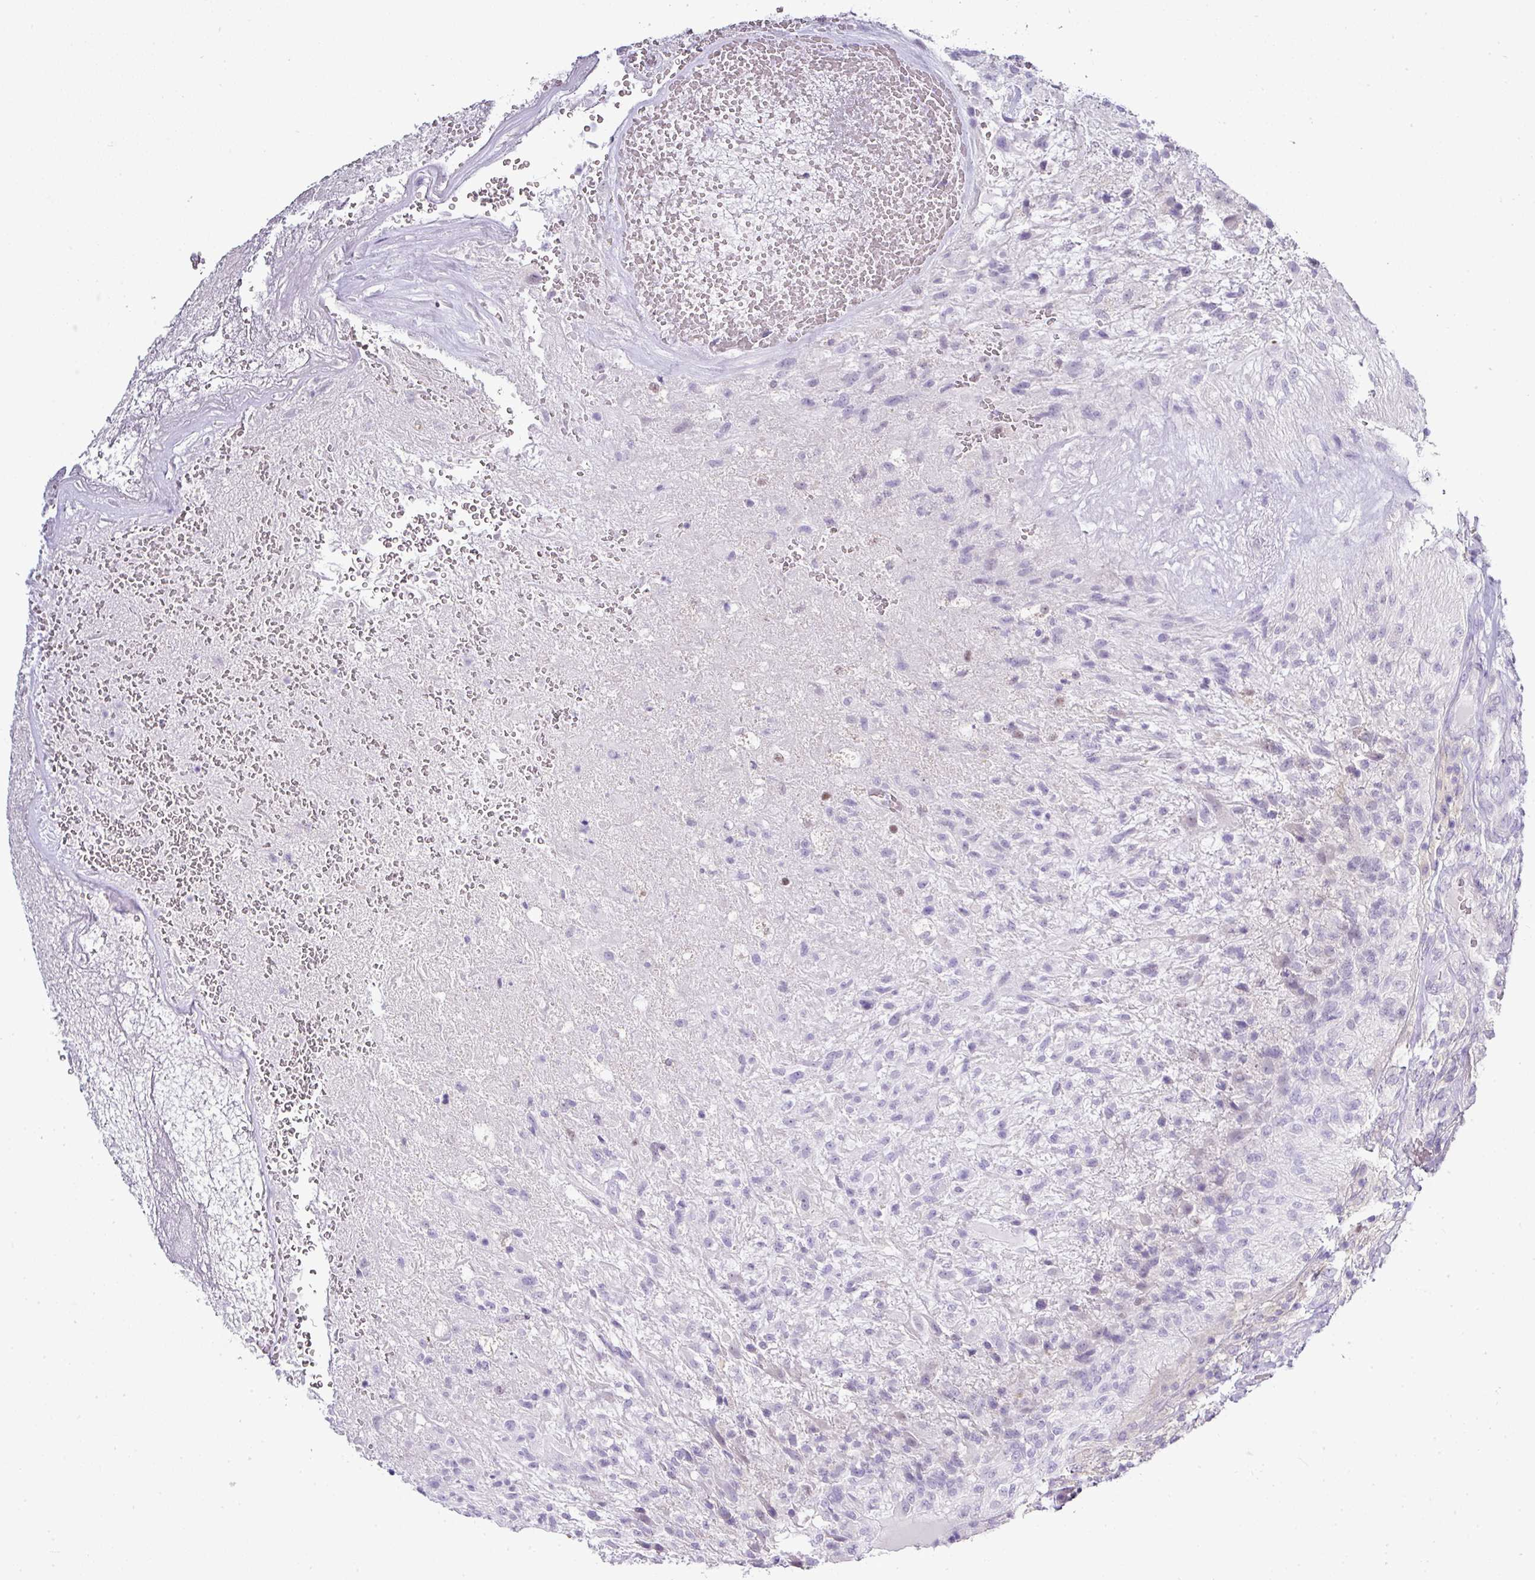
{"staining": {"intensity": "negative", "quantity": "none", "location": "none"}, "tissue": "glioma", "cell_type": "Tumor cells", "image_type": "cancer", "snomed": [{"axis": "morphology", "description": "Glioma, malignant, High grade"}, {"axis": "topography", "description": "Brain"}], "caption": "Protein analysis of malignant high-grade glioma shows no significant expression in tumor cells.", "gene": "BCL11A", "patient": {"sex": "male", "age": 56}}